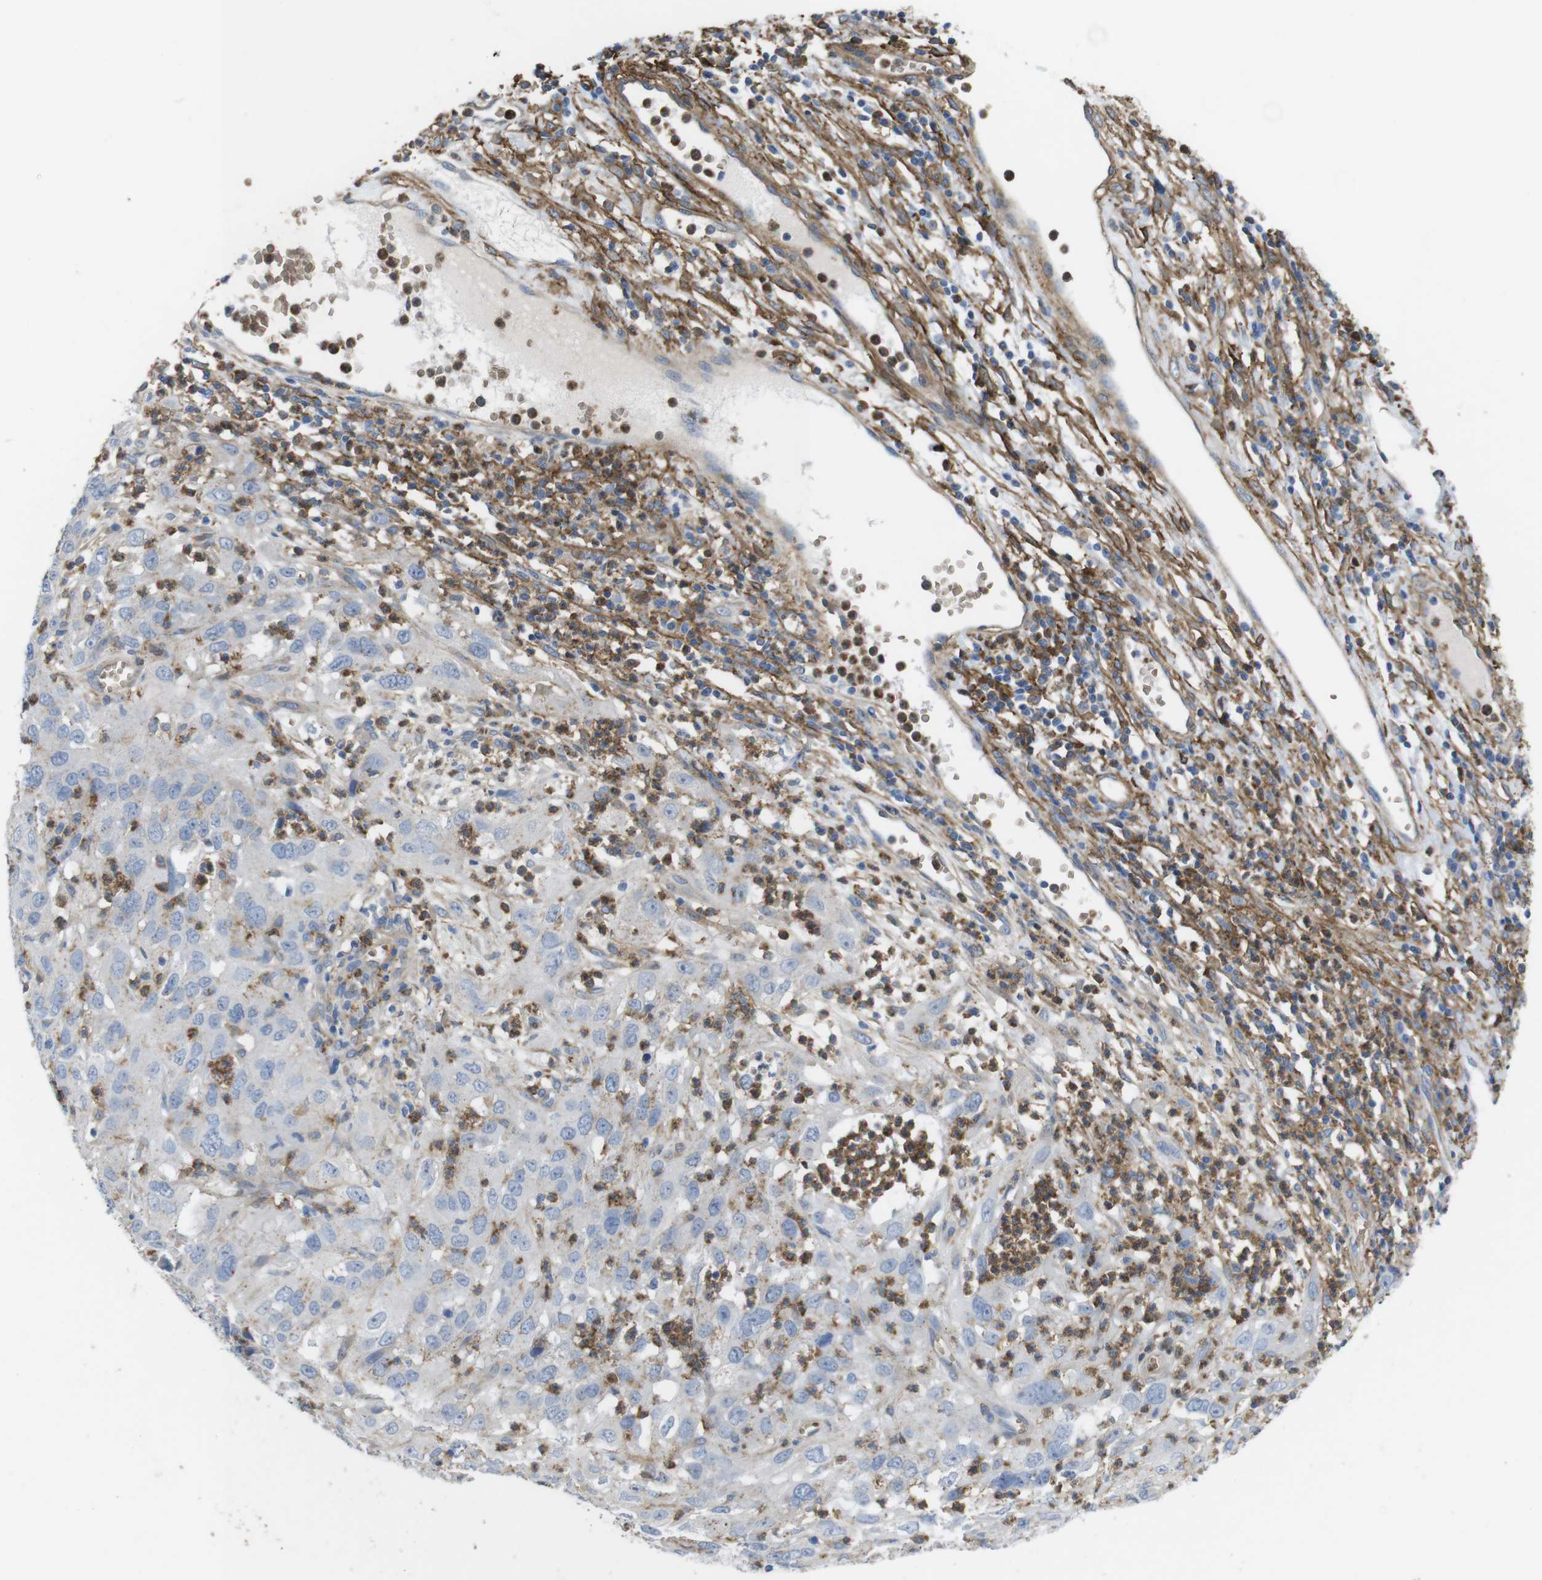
{"staining": {"intensity": "negative", "quantity": "none", "location": "none"}, "tissue": "cervical cancer", "cell_type": "Tumor cells", "image_type": "cancer", "snomed": [{"axis": "morphology", "description": "Squamous cell carcinoma, NOS"}, {"axis": "topography", "description": "Cervix"}], "caption": "This is a photomicrograph of immunohistochemistry staining of cervical cancer (squamous cell carcinoma), which shows no positivity in tumor cells. (DAB (3,3'-diaminobenzidine) IHC, high magnification).", "gene": "CYBRD1", "patient": {"sex": "female", "age": 32}}